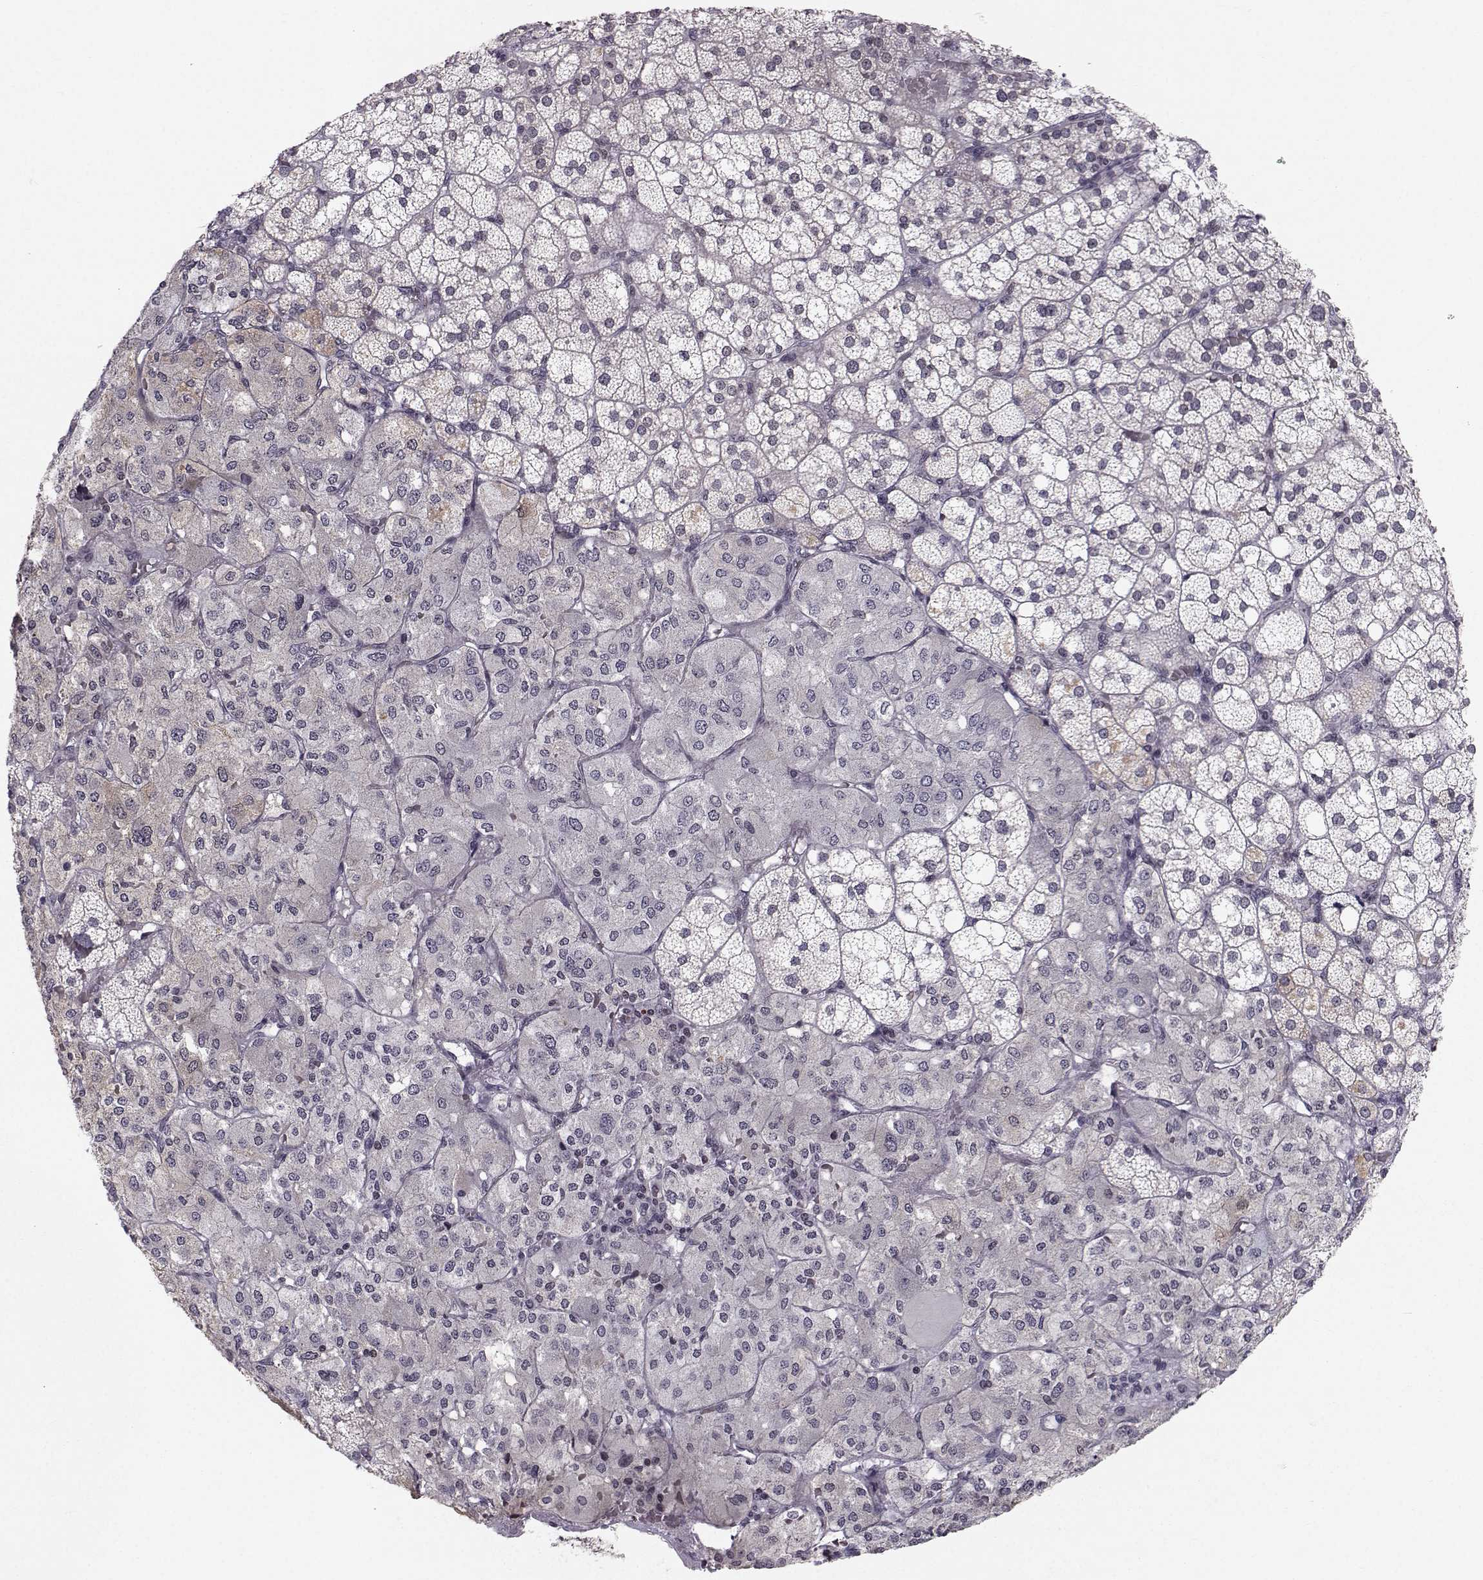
{"staining": {"intensity": "weak", "quantity": "<25%", "location": "cytoplasmic/membranous"}, "tissue": "adrenal gland", "cell_type": "Glandular cells", "image_type": "normal", "snomed": [{"axis": "morphology", "description": "Normal tissue, NOS"}, {"axis": "topography", "description": "Adrenal gland"}], "caption": "Protein analysis of benign adrenal gland exhibits no significant expression in glandular cells.", "gene": "MARCHF4", "patient": {"sex": "male", "age": 53}}